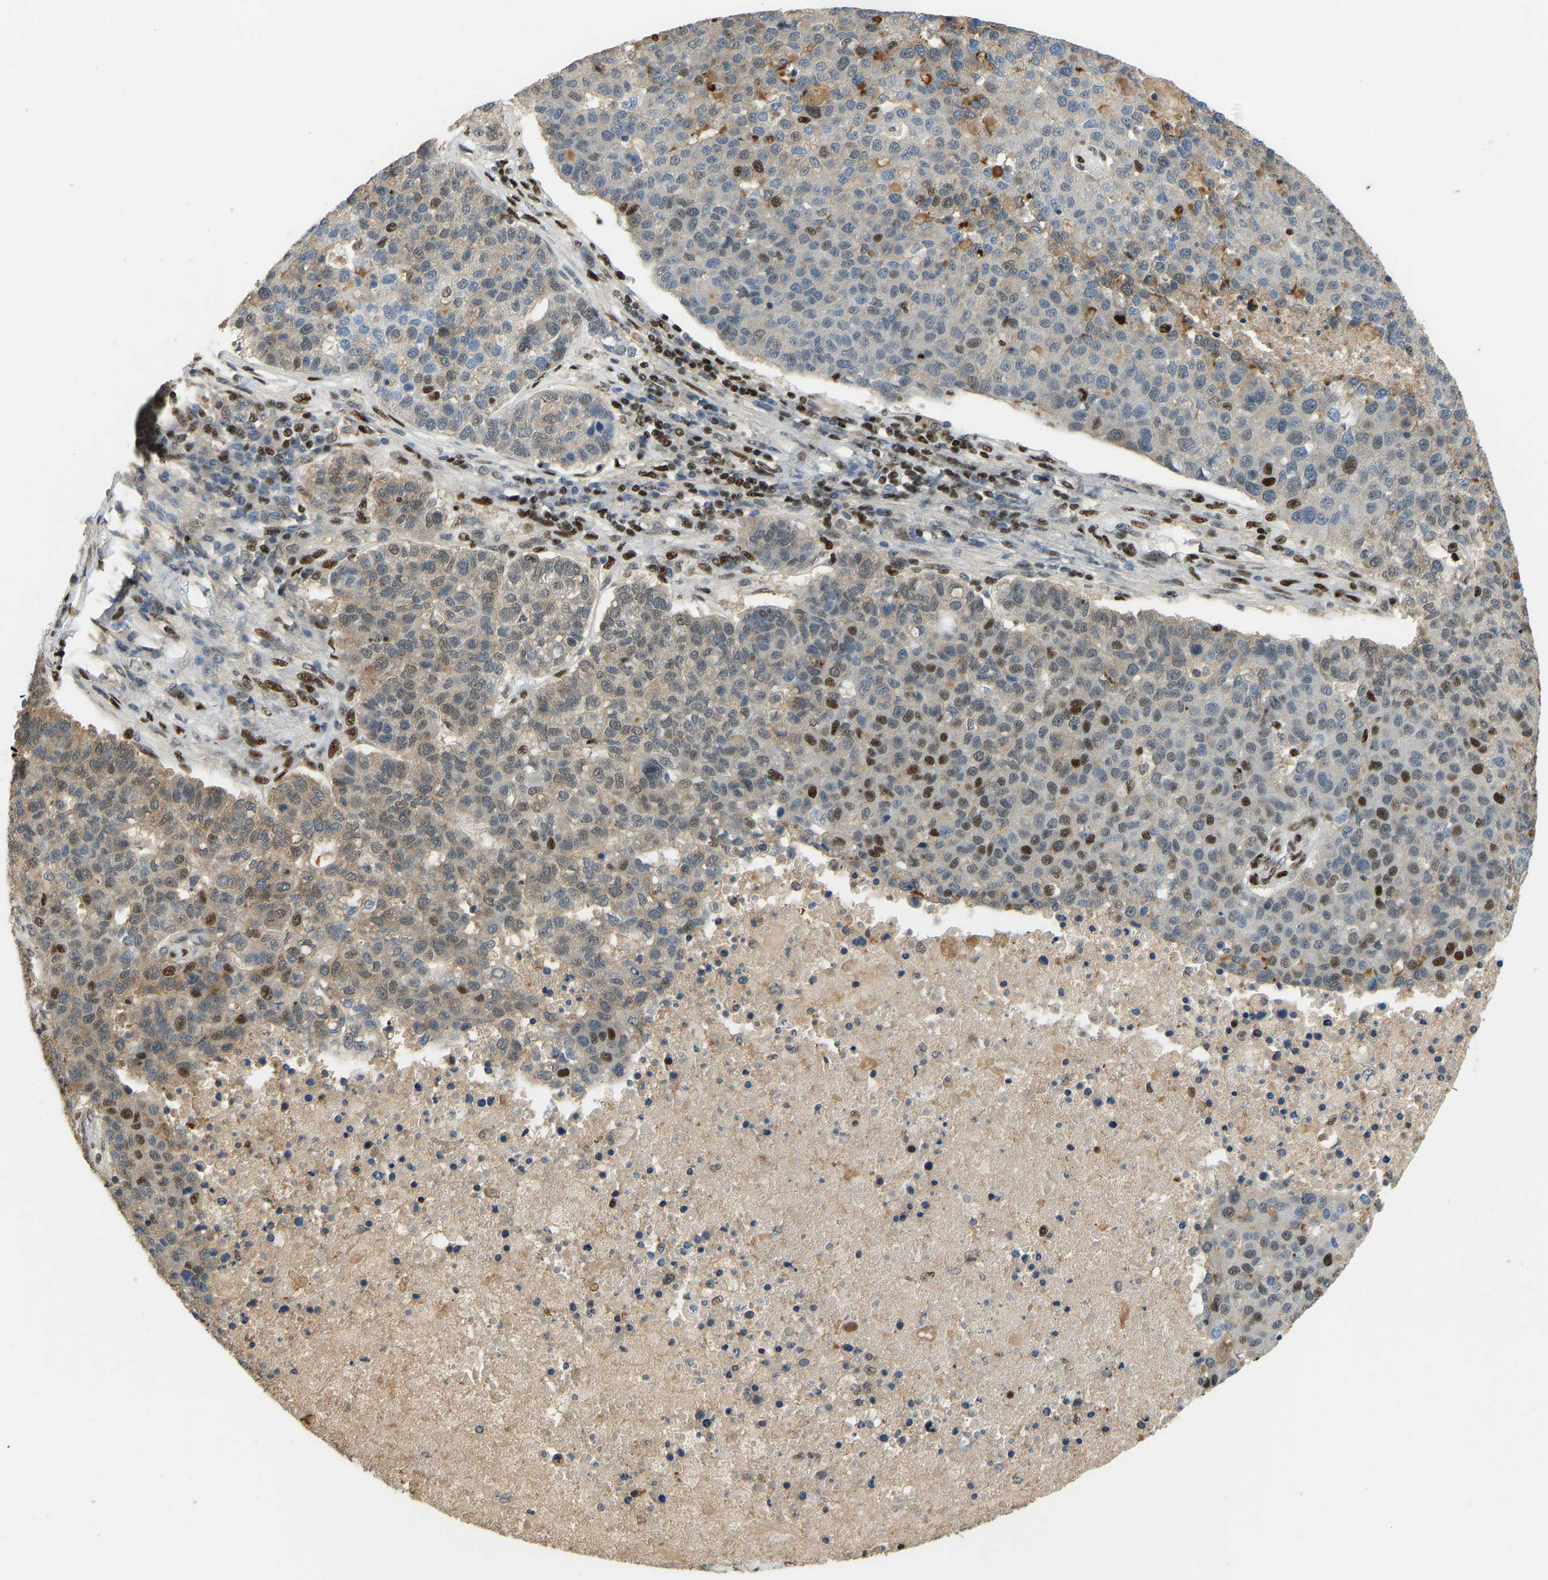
{"staining": {"intensity": "strong", "quantity": "<25%", "location": "nuclear"}, "tissue": "pancreatic cancer", "cell_type": "Tumor cells", "image_type": "cancer", "snomed": [{"axis": "morphology", "description": "Adenocarcinoma, NOS"}, {"axis": "topography", "description": "Pancreas"}], "caption": "High-magnification brightfield microscopy of pancreatic adenocarcinoma stained with DAB (brown) and counterstained with hematoxylin (blue). tumor cells exhibit strong nuclear positivity is appreciated in approximately<25% of cells.", "gene": "FOXK1", "patient": {"sex": "female", "age": 61}}